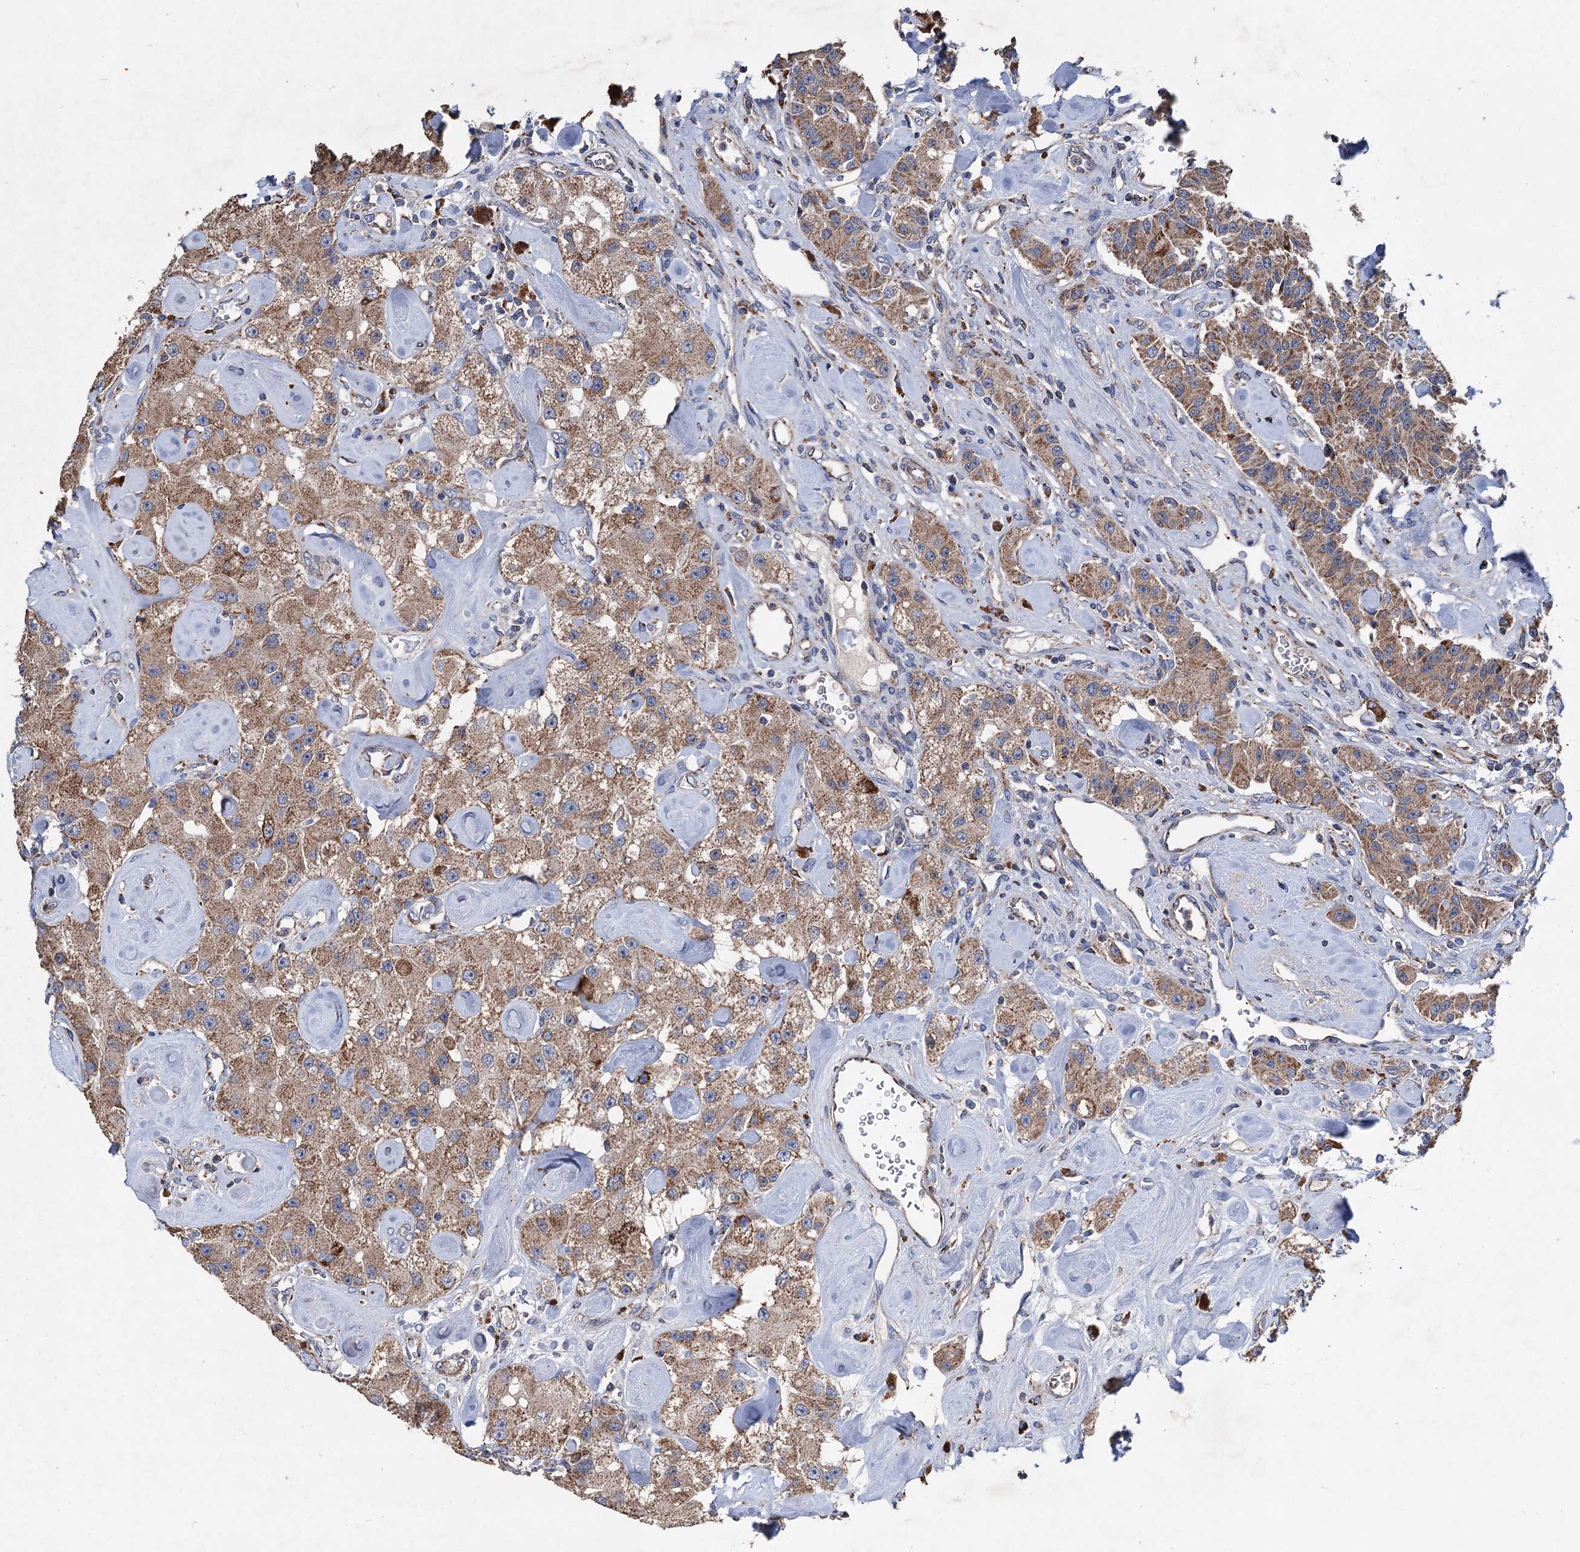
{"staining": {"intensity": "moderate", "quantity": ">75%", "location": "cytoplasmic/membranous"}, "tissue": "carcinoid", "cell_type": "Tumor cells", "image_type": "cancer", "snomed": [{"axis": "morphology", "description": "Carcinoid, malignant, NOS"}, {"axis": "topography", "description": "Pancreas"}], "caption": "Immunohistochemical staining of human carcinoid exhibits moderate cytoplasmic/membranous protein positivity in approximately >75% of tumor cells. Nuclei are stained in blue.", "gene": "DGLUCY", "patient": {"sex": "male", "age": 41}}